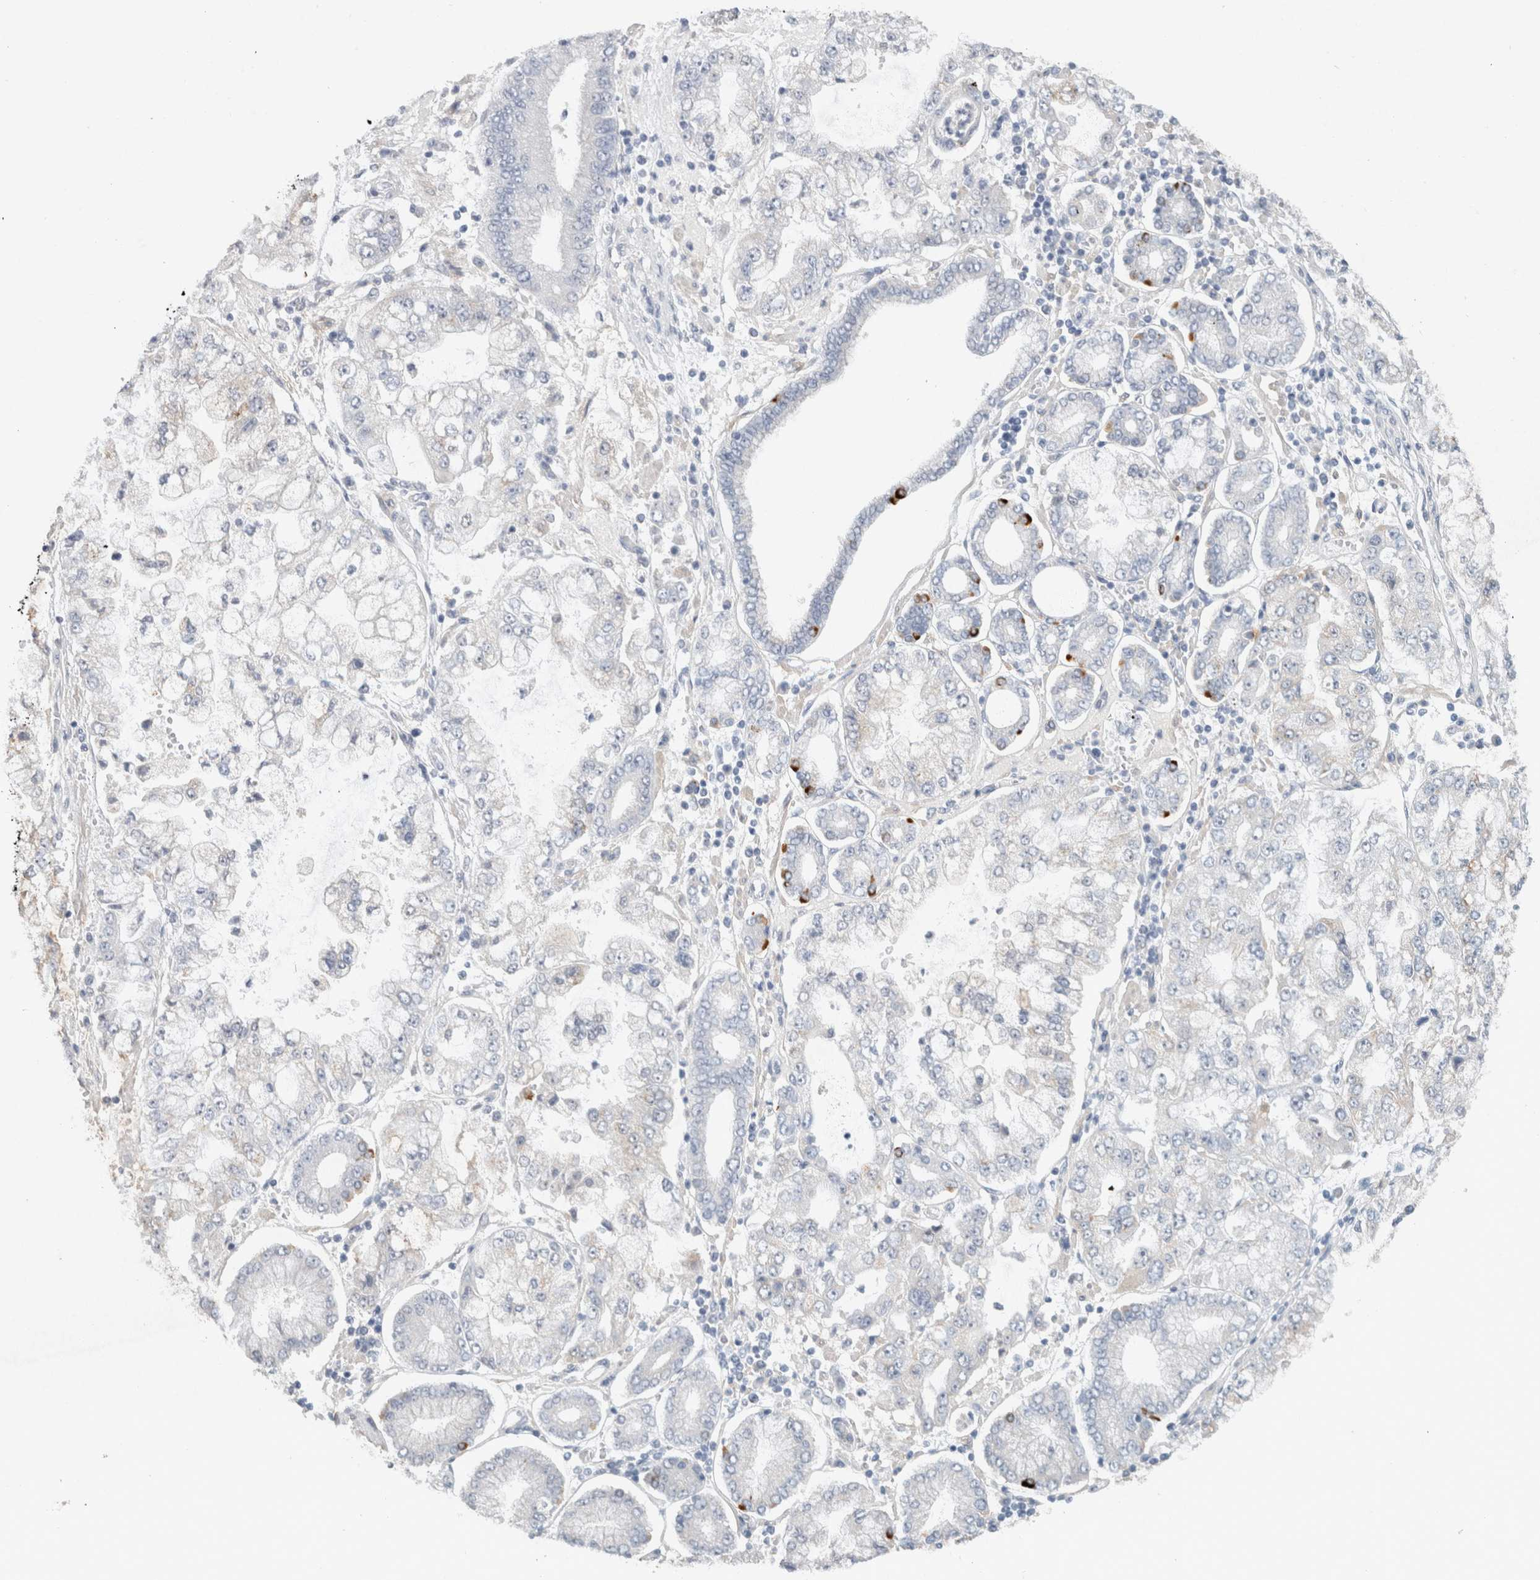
{"staining": {"intensity": "negative", "quantity": "none", "location": "none"}, "tissue": "stomach cancer", "cell_type": "Tumor cells", "image_type": "cancer", "snomed": [{"axis": "morphology", "description": "Adenocarcinoma, NOS"}, {"axis": "topography", "description": "Stomach"}], "caption": "Human stomach adenocarcinoma stained for a protein using IHC shows no staining in tumor cells.", "gene": "RAB14", "patient": {"sex": "male", "age": 76}}